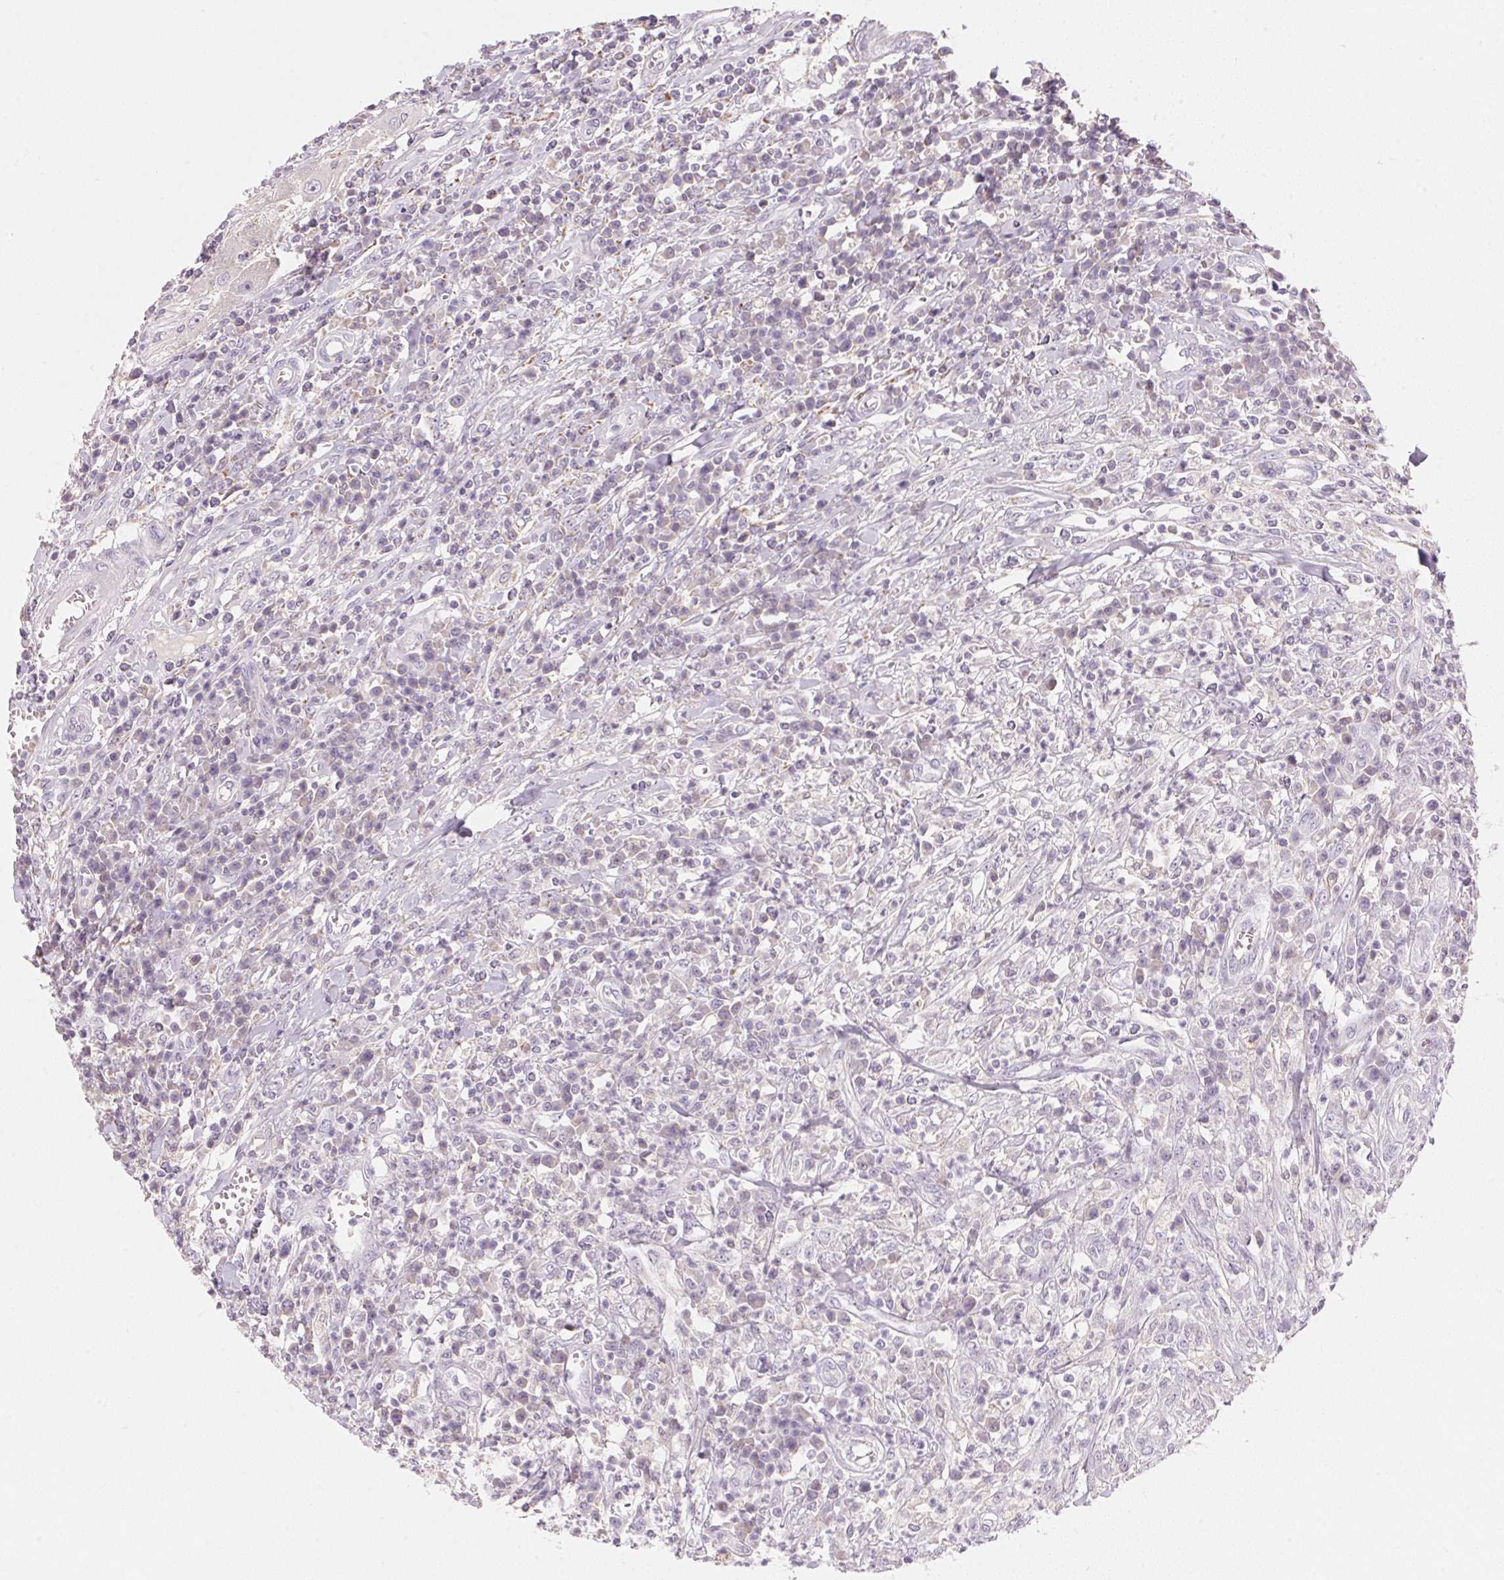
{"staining": {"intensity": "negative", "quantity": "none", "location": "none"}, "tissue": "colorectal cancer", "cell_type": "Tumor cells", "image_type": "cancer", "snomed": [{"axis": "morphology", "description": "Adenocarcinoma, NOS"}, {"axis": "topography", "description": "Colon"}], "caption": "Histopathology image shows no significant protein positivity in tumor cells of colorectal adenocarcinoma. (Brightfield microscopy of DAB IHC at high magnification).", "gene": "CYP11B1", "patient": {"sex": "male", "age": 65}}